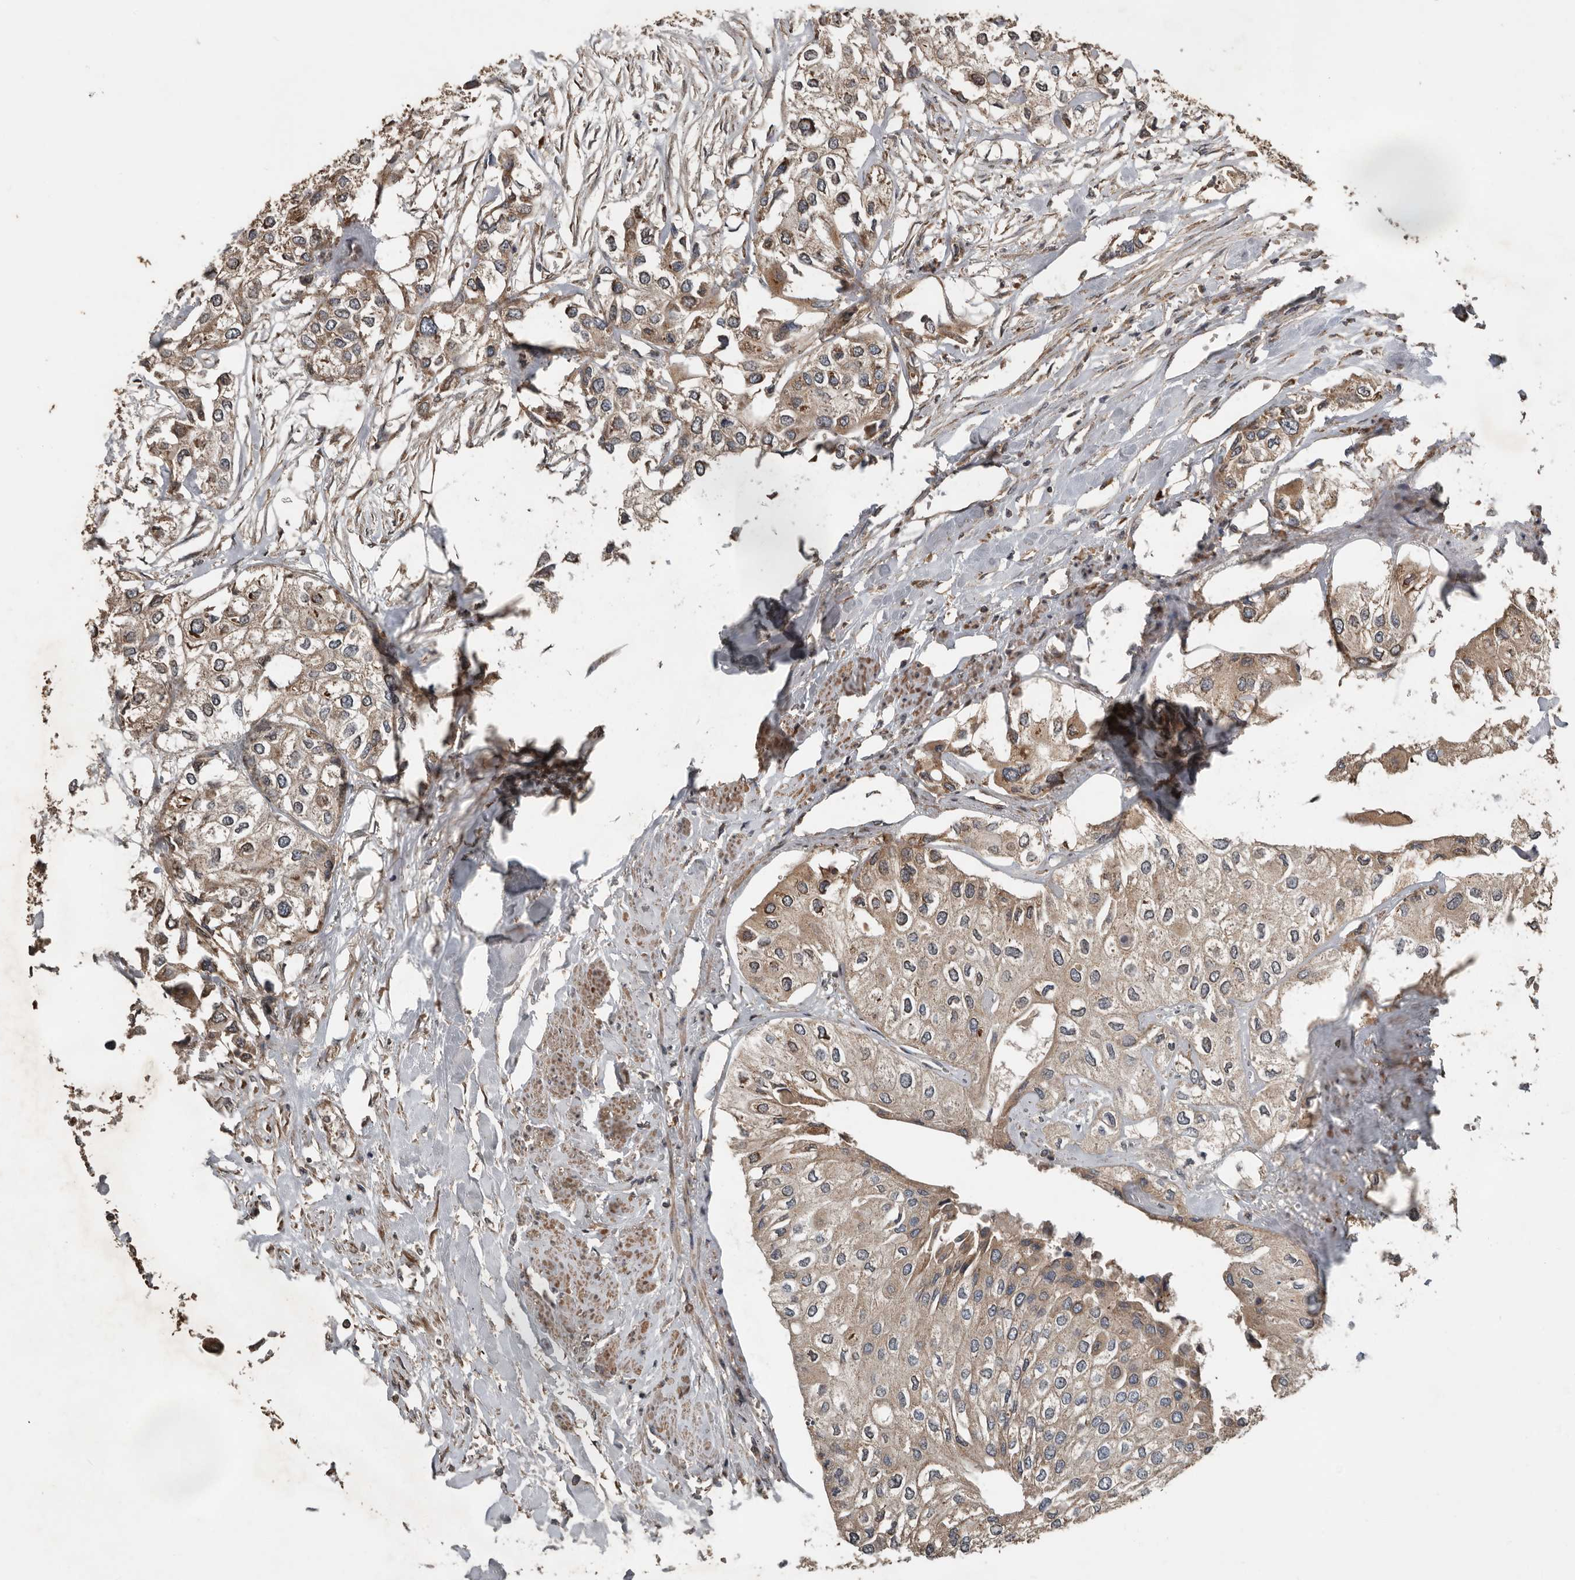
{"staining": {"intensity": "moderate", "quantity": ">75%", "location": "cytoplasmic/membranous"}, "tissue": "urothelial cancer", "cell_type": "Tumor cells", "image_type": "cancer", "snomed": [{"axis": "morphology", "description": "Urothelial carcinoma, High grade"}, {"axis": "topography", "description": "Urinary bladder"}], "caption": "A histopathology image of human urothelial carcinoma (high-grade) stained for a protein reveals moderate cytoplasmic/membranous brown staining in tumor cells. The staining was performed using DAB to visualize the protein expression in brown, while the nuclei were stained in blue with hematoxylin (Magnification: 20x).", "gene": "RNF207", "patient": {"sex": "male", "age": 64}}